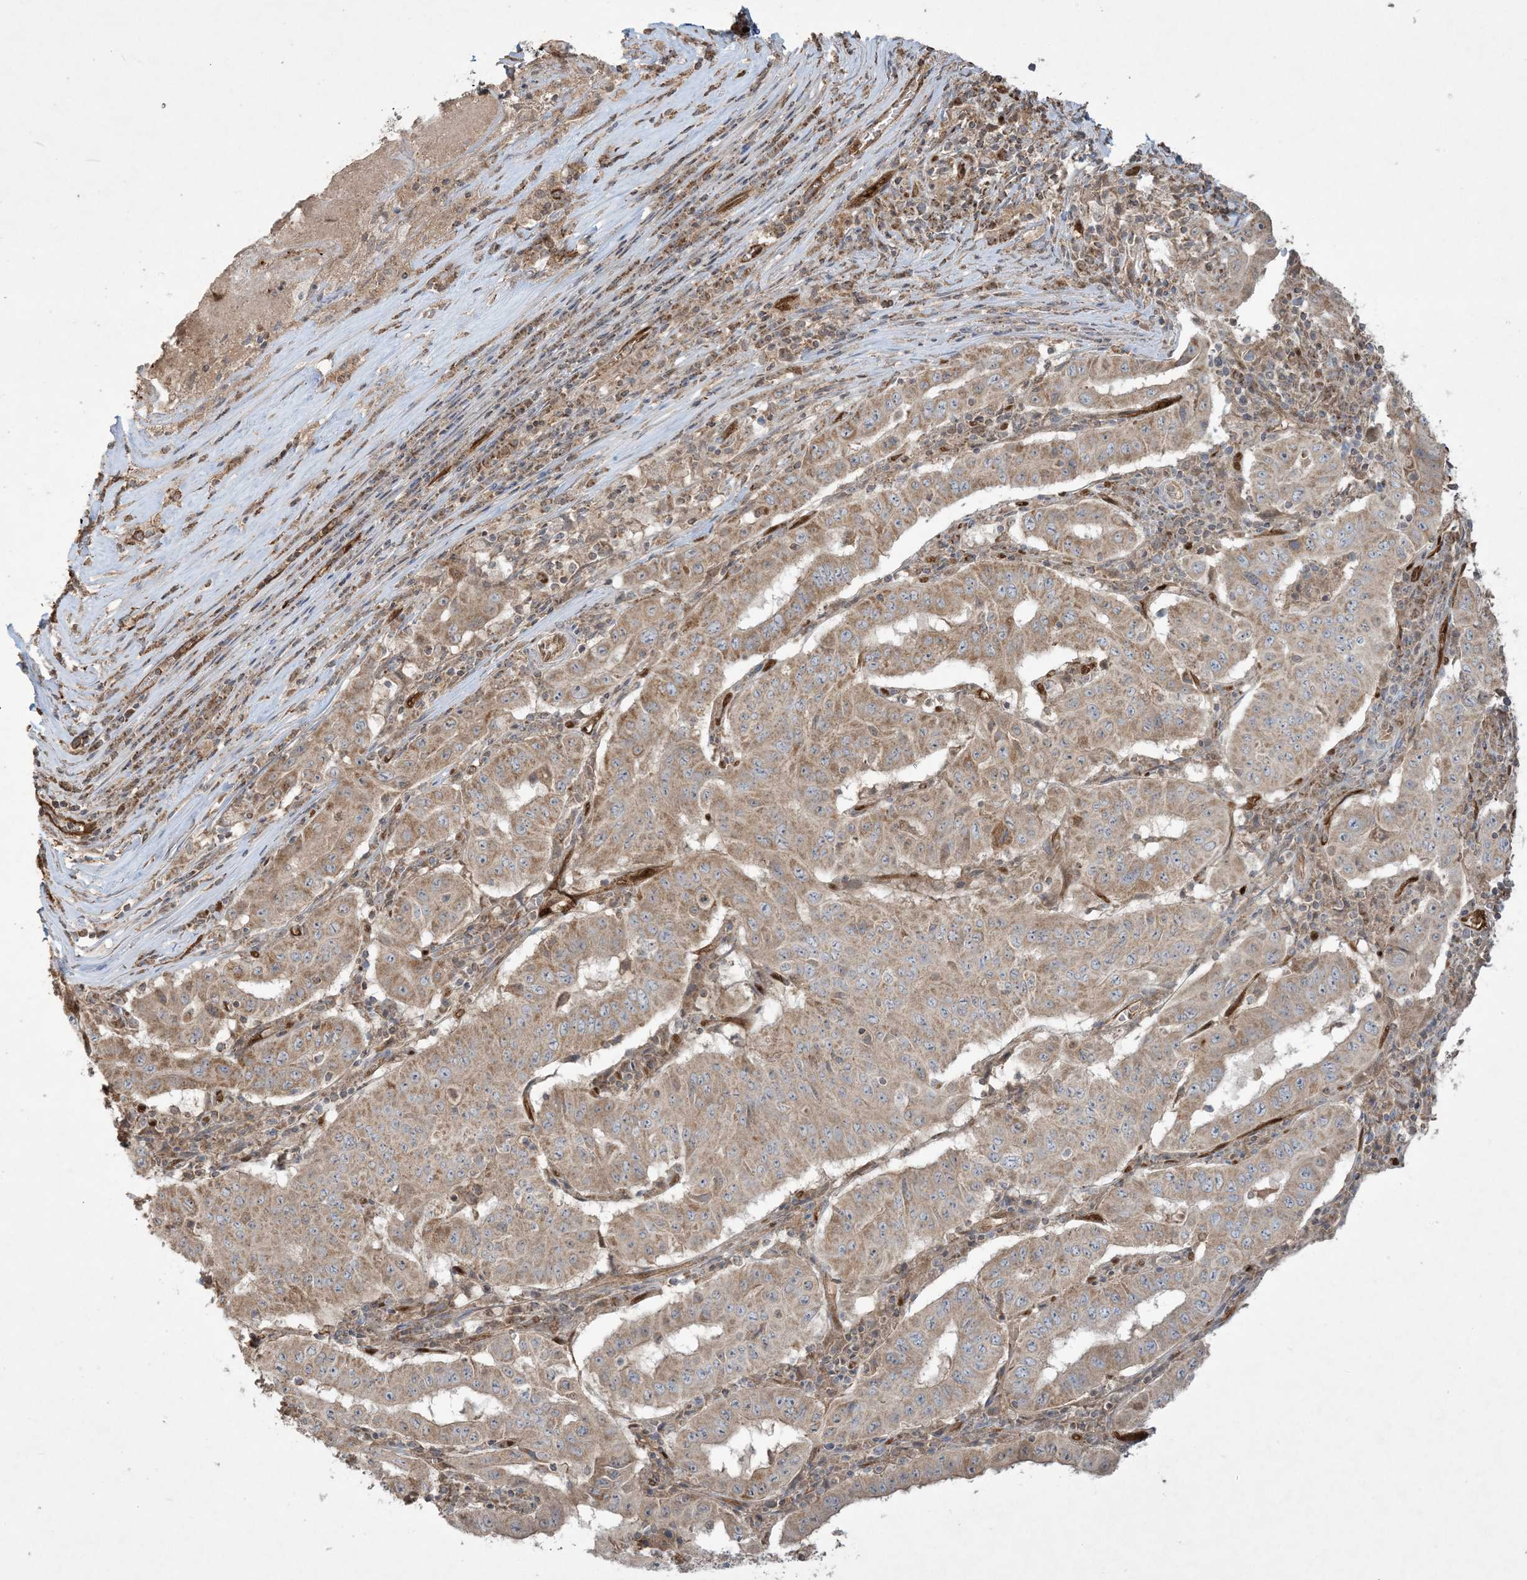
{"staining": {"intensity": "moderate", "quantity": ">75%", "location": "cytoplasmic/membranous"}, "tissue": "pancreatic cancer", "cell_type": "Tumor cells", "image_type": "cancer", "snomed": [{"axis": "morphology", "description": "Adenocarcinoma, NOS"}, {"axis": "topography", "description": "Pancreas"}], "caption": "High-magnification brightfield microscopy of pancreatic cancer stained with DAB (3,3'-diaminobenzidine) (brown) and counterstained with hematoxylin (blue). tumor cells exhibit moderate cytoplasmic/membranous expression is present in about>75% of cells.", "gene": "PPM1F", "patient": {"sex": "male", "age": 63}}